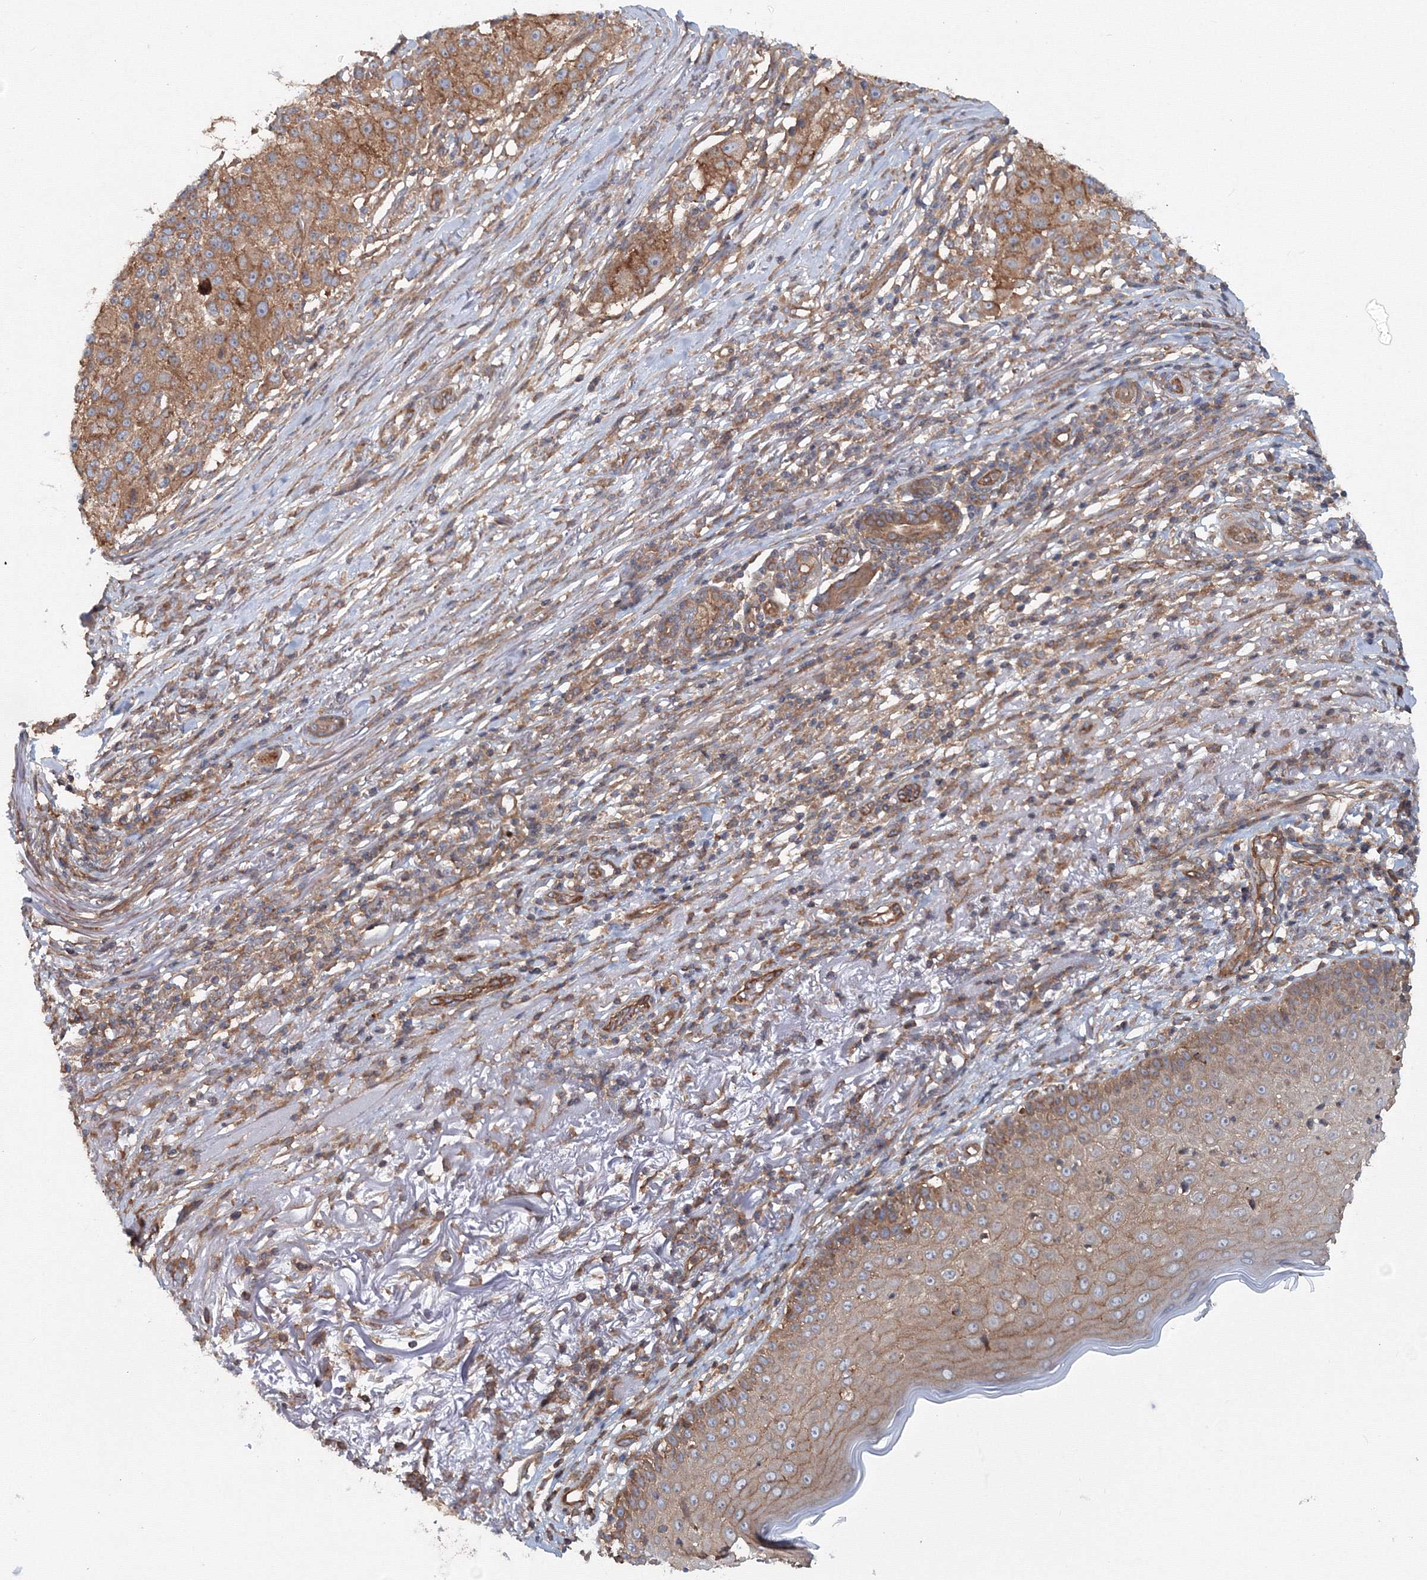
{"staining": {"intensity": "moderate", "quantity": ">75%", "location": "cytoplasmic/membranous"}, "tissue": "melanoma", "cell_type": "Tumor cells", "image_type": "cancer", "snomed": [{"axis": "morphology", "description": "Necrosis, NOS"}, {"axis": "morphology", "description": "Malignant melanoma, NOS"}, {"axis": "topography", "description": "Skin"}], "caption": "Immunohistochemical staining of human melanoma reveals medium levels of moderate cytoplasmic/membranous staining in approximately >75% of tumor cells. The protein is stained brown, and the nuclei are stained in blue (DAB (3,3'-diaminobenzidine) IHC with brightfield microscopy, high magnification).", "gene": "EXOC1", "patient": {"sex": "female", "age": 87}}